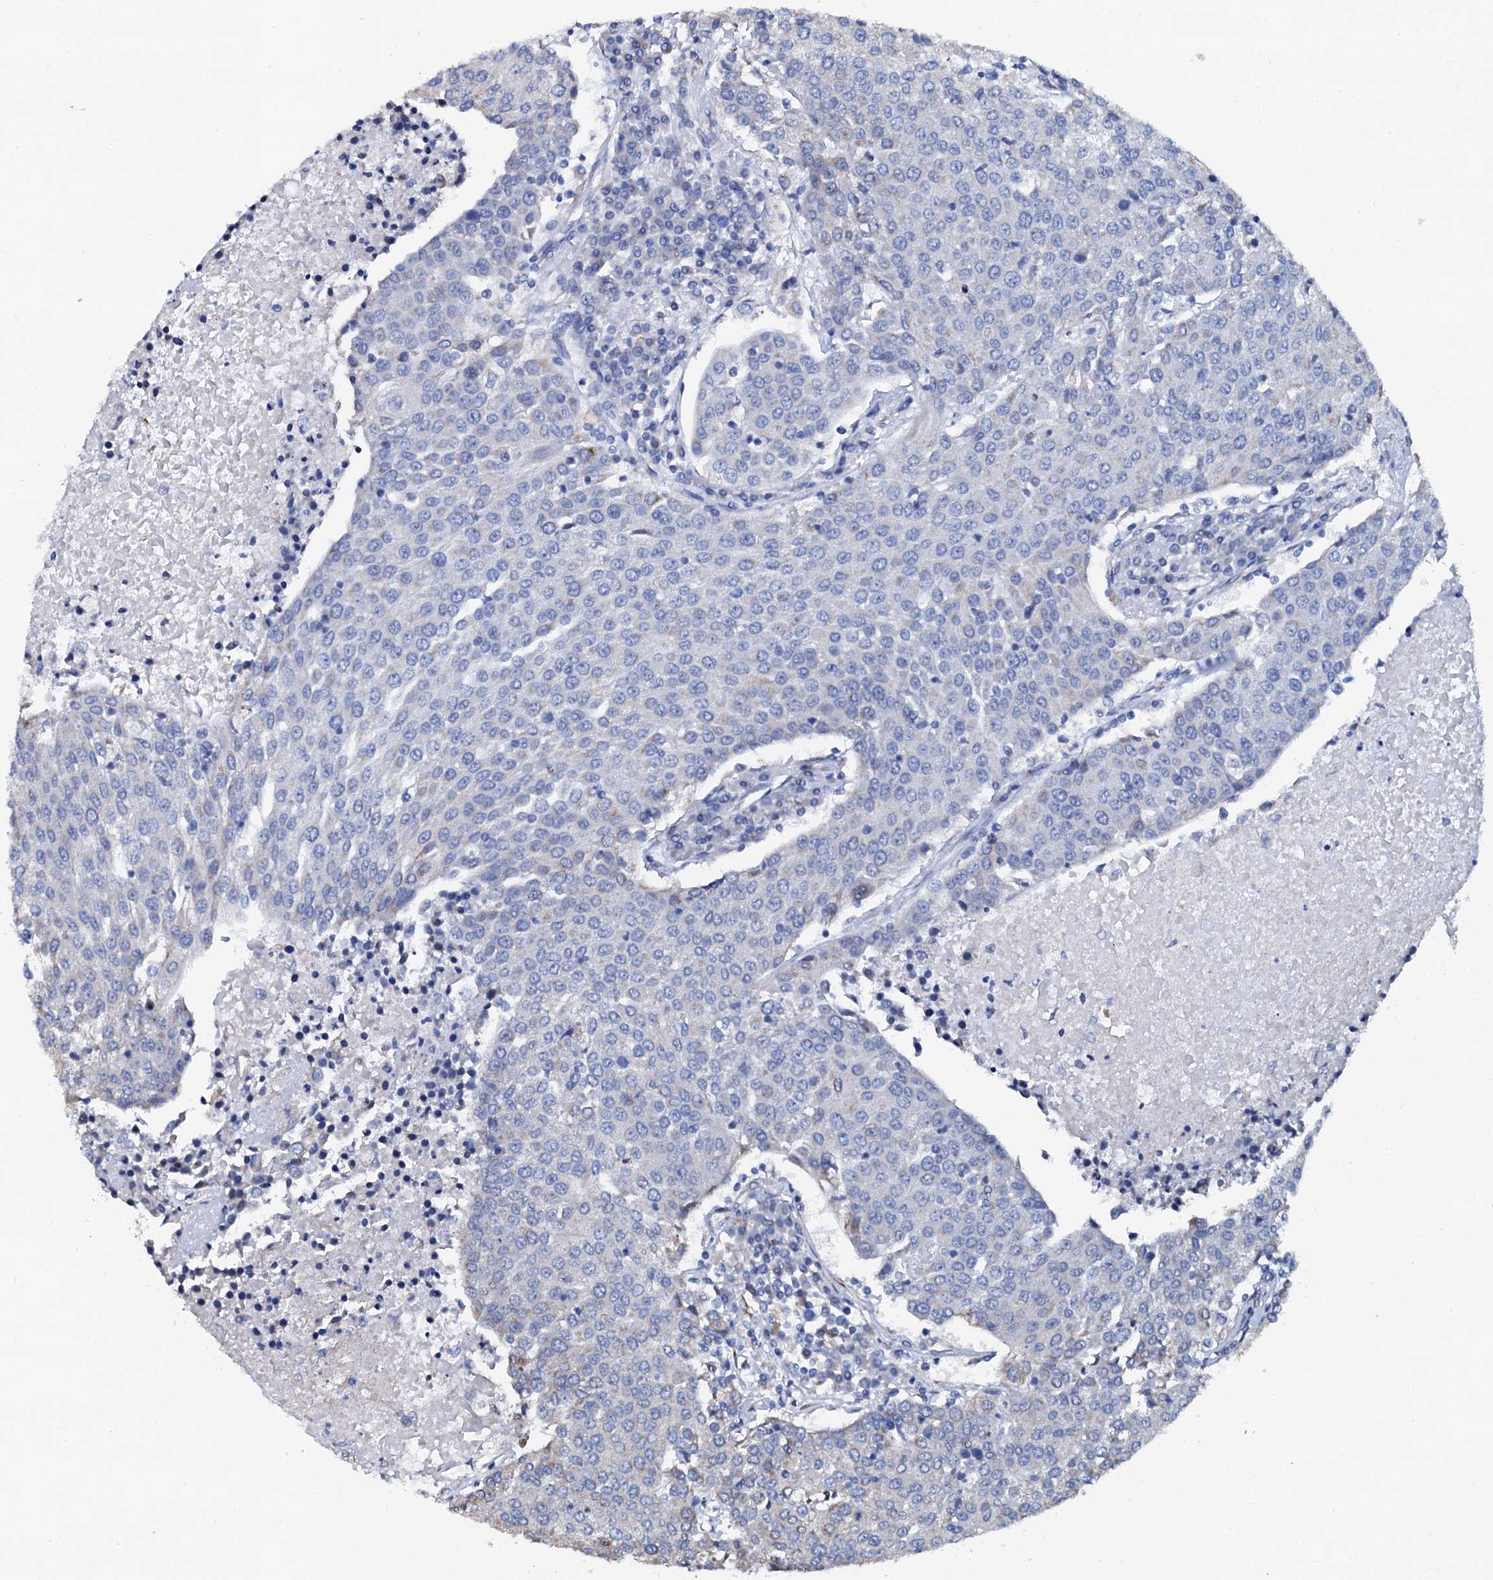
{"staining": {"intensity": "negative", "quantity": "none", "location": "none"}, "tissue": "urothelial cancer", "cell_type": "Tumor cells", "image_type": "cancer", "snomed": [{"axis": "morphology", "description": "Urothelial carcinoma, High grade"}, {"axis": "topography", "description": "Urinary bladder"}], "caption": "Tumor cells show no significant positivity in high-grade urothelial carcinoma.", "gene": "AKAP3", "patient": {"sex": "female", "age": 85}}